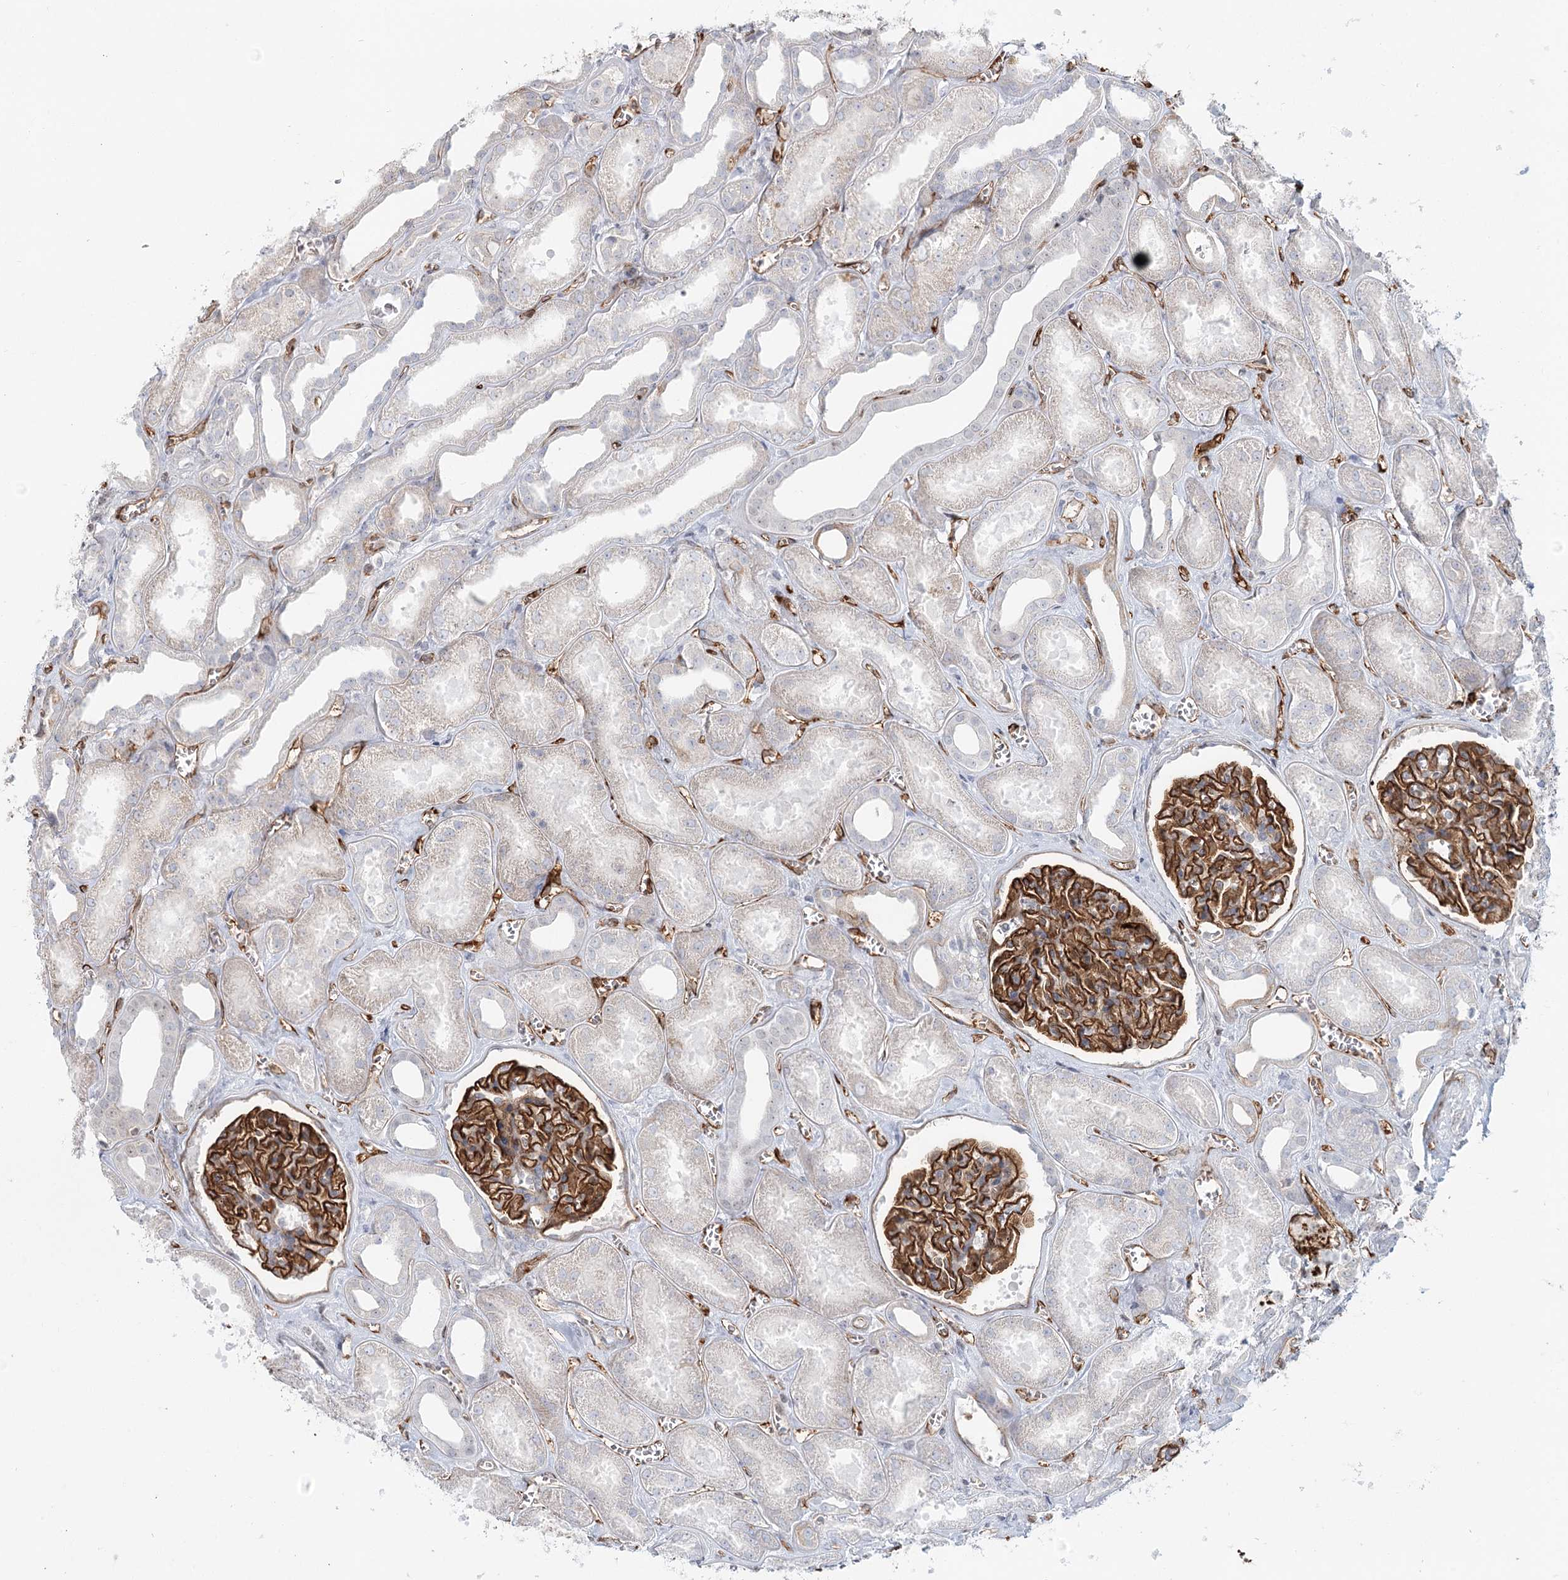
{"staining": {"intensity": "strong", "quantity": ">75%", "location": "cytoplasmic/membranous"}, "tissue": "kidney", "cell_type": "Cells in glomeruli", "image_type": "normal", "snomed": [{"axis": "morphology", "description": "Normal tissue, NOS"}, {"axis": "morphology", "description": "Adenocarcinoma, NOS"}, {"axis": "topography", "description": "Kidney"}], "caption": "Immunohistochemistry (IHC) image of normal human kidney stained for a protein (brown), which demonstrates high levels of strong cytoplasmic/membranous positivity in about >75% of cells in glomeruli.", "gene": "ZFYVE28", "patient": {"sex": "female", "age": 68}}